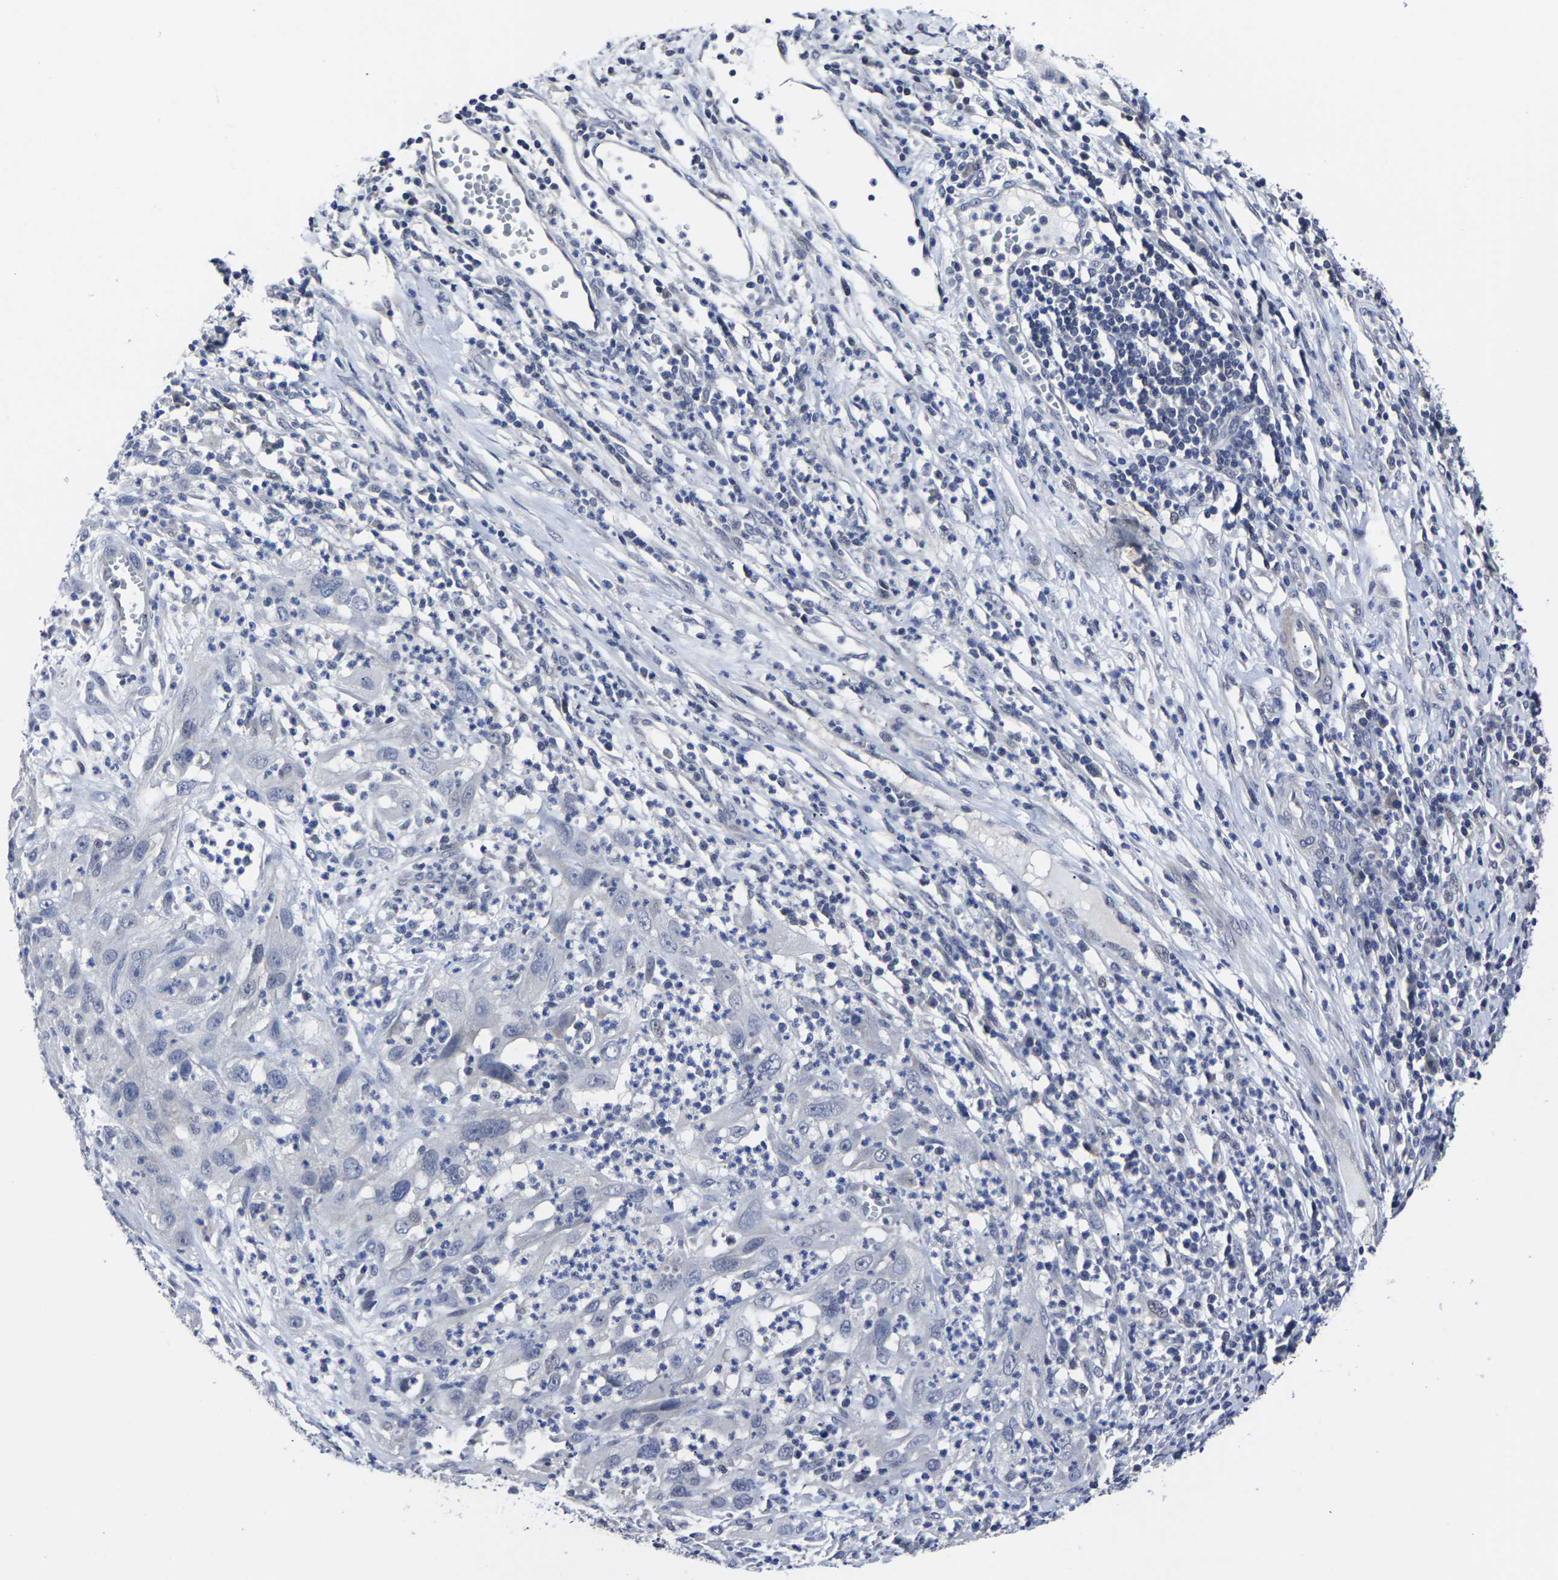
{"staining": {"intensity": "negative", "quantity": "none", "location": "none"}, "tissue": "cervical cancer", "cell_type": "Tumor cells", "image_type": "cancer", "snomed": [{"axis": "morphology", "description": "Squamous cell carcinoma, NOS"}, {"axis": "topography", "description": "Cervix"}], "caption": "High power microscopy histopathology image of an immunohistochemistry image of squamous cell carcinoma (cervical), revealing no significant expression in tumor cells.", "gene": "MSANTD4", "patient": {"sex": "female", "age": 32}}